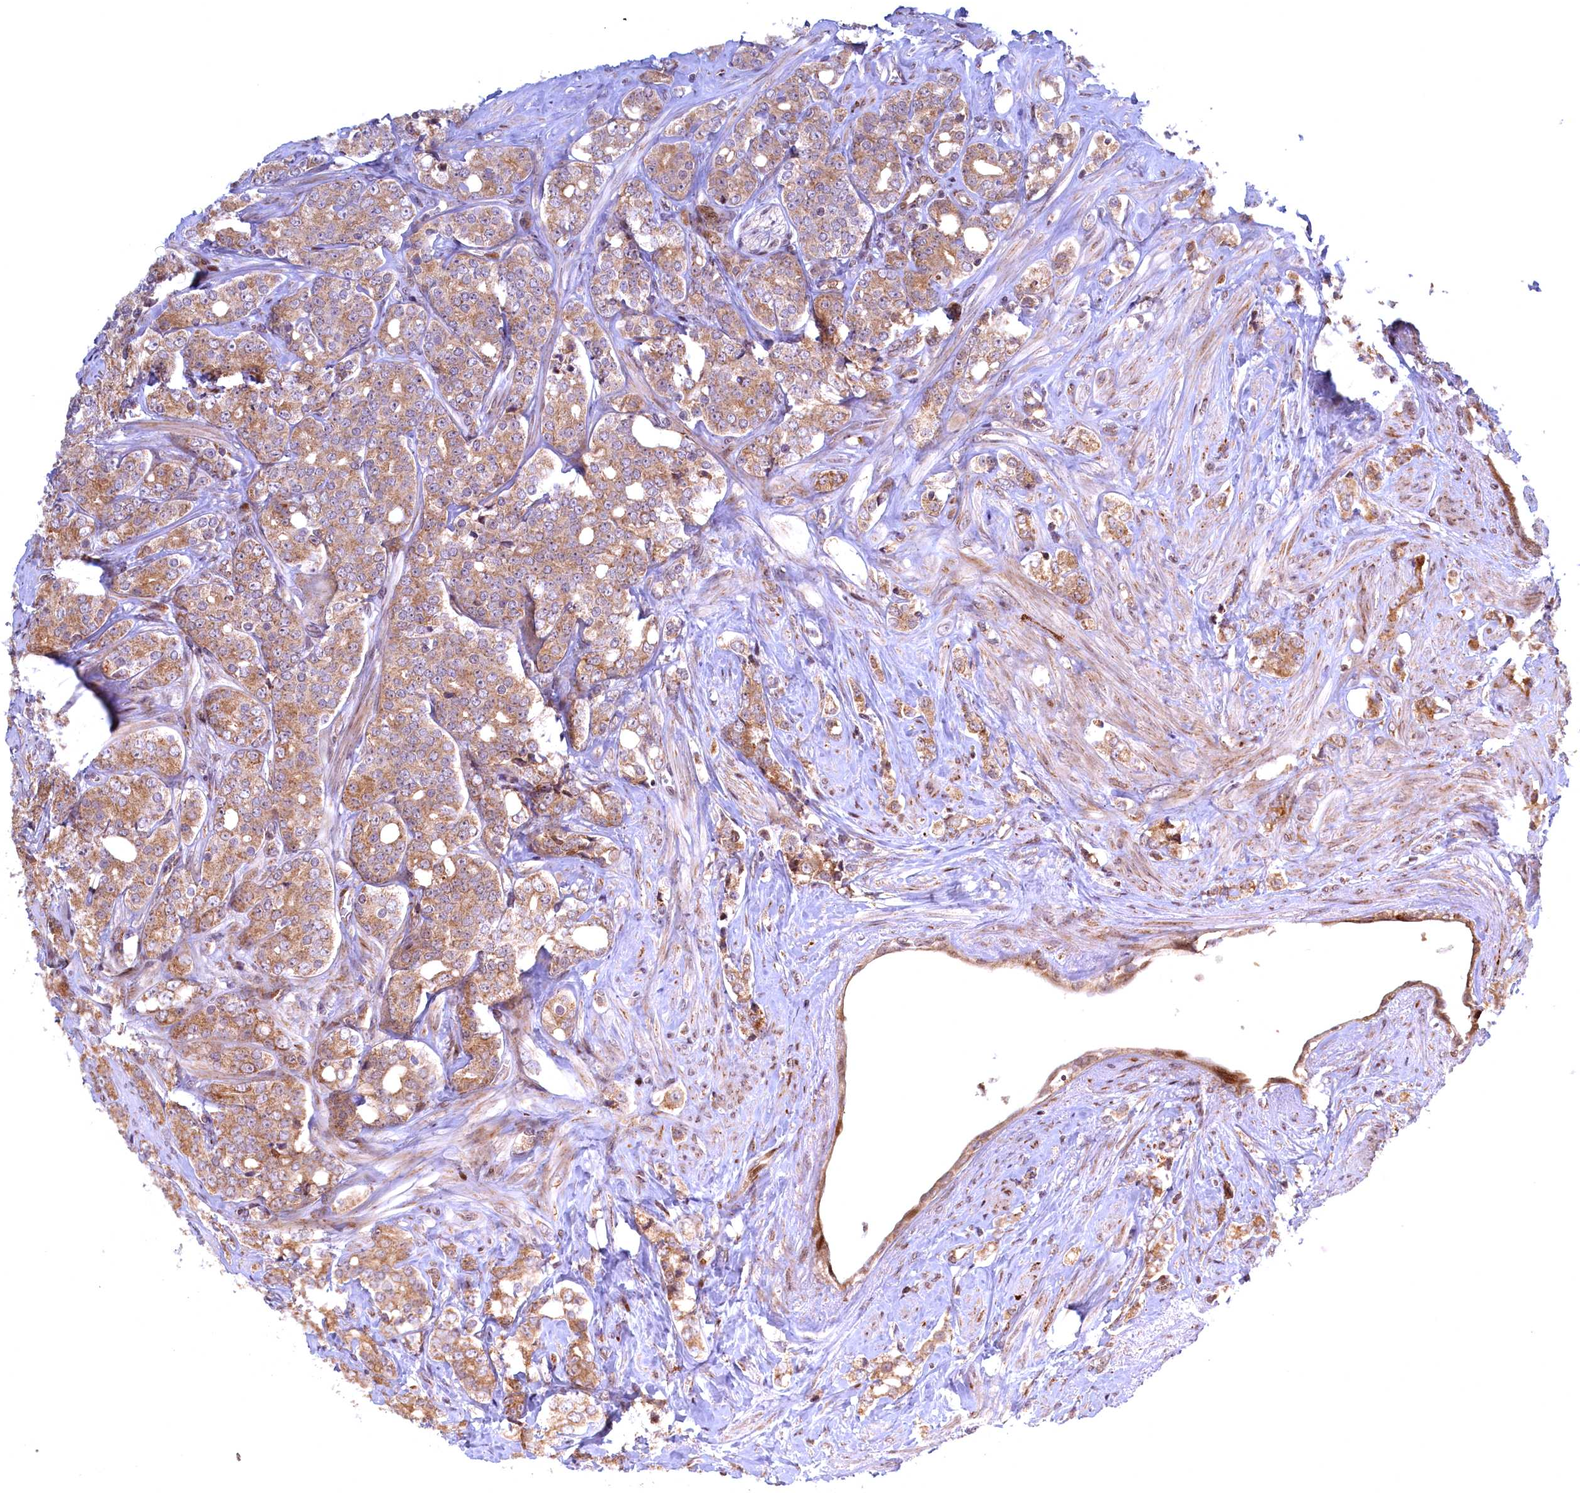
{"staining": {"intensity": "moderate", "quantity": ">75%", "location": "cytoplasmic/membranous"}, "tissue": "prostate cancer", "cell_type": "Tumor cells", "image_type": "cancer", "snomed": [{"axis": "morphology", "description": "Adenocarcinoma, High grade"}, {"axis": "topography", "description": "Prostate"}], "caption": "Protein staining exhibits moderate cytoplasmic/membranous staining in approximately >75% of tumor cells in high-grade adenocarcinoma (prostate). (Stains: DAB in brown, nuclei in blue, Microscopy: brightfield microscopy at high magnification).", "gene": "PLA2G10", "patient": {"sex": "male", "age": 62}}